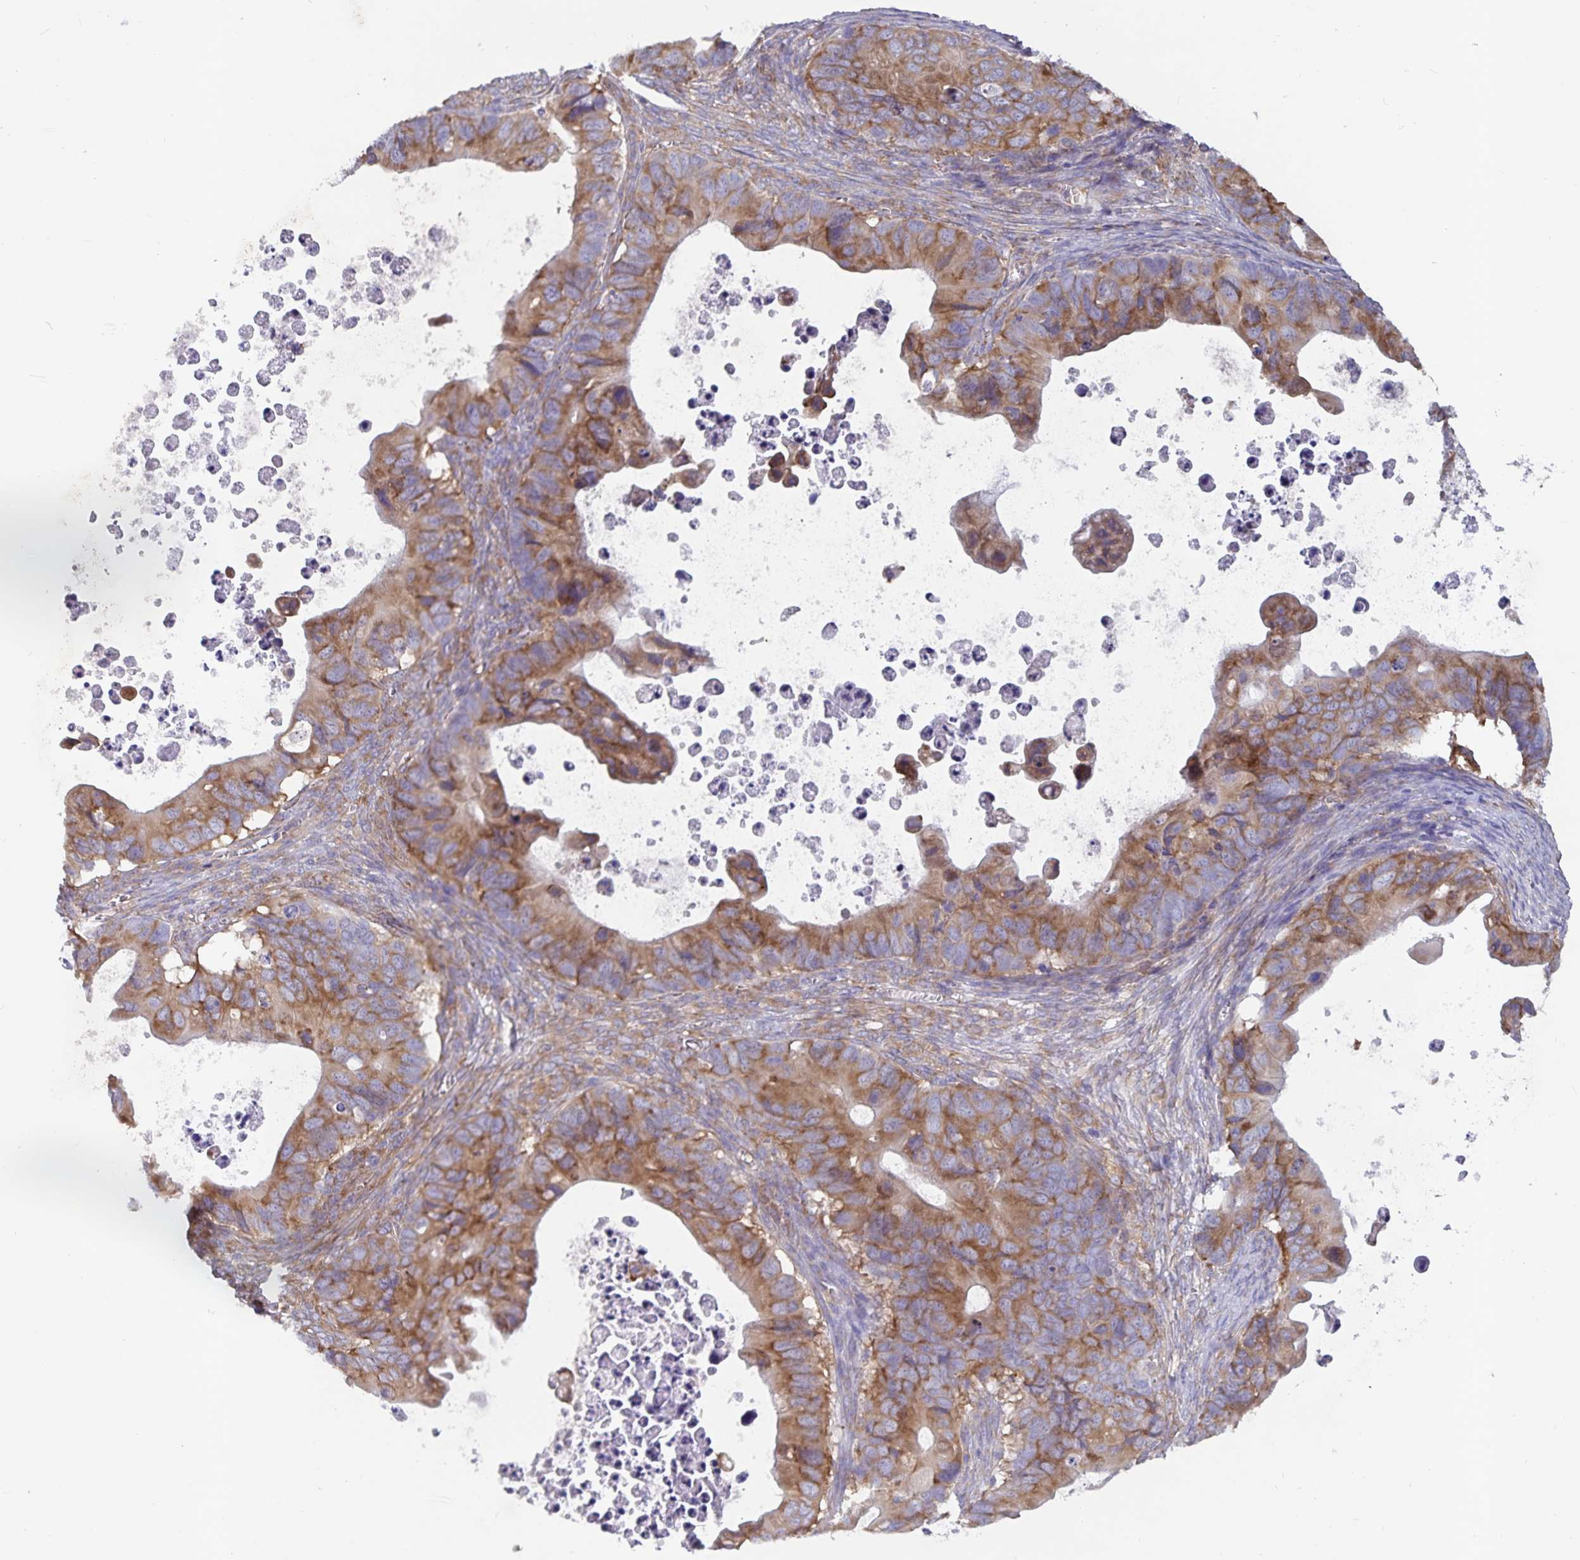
{"staining": {"intensity": "strong", "quantity": ">75%", "location": "cytoplasmic/membranous"}, "tissue": "ovarian cancer", "cell_type": "Tumor cells", "image_type": "cancer", "snomed": [{"axis": "morphology", "description": "Cystadenocarcinoma, mucinous, NOS"}, {"axis": "topography", "description": "Ovary"}], "caption": "DAB (3,3'-diaminobenzidine) immunohistochemical staining of human ovarian cancer reveals strong cytoplasmic/membranous protein staining in about >75% of tumor cells. The protein of interest is stained brown, and the nuclei are stained in blue (DAB IHC with brightfield microscopy, high magnification).", "gene": "FAM120A", "patient": {"sex": "female", "age": 64}}